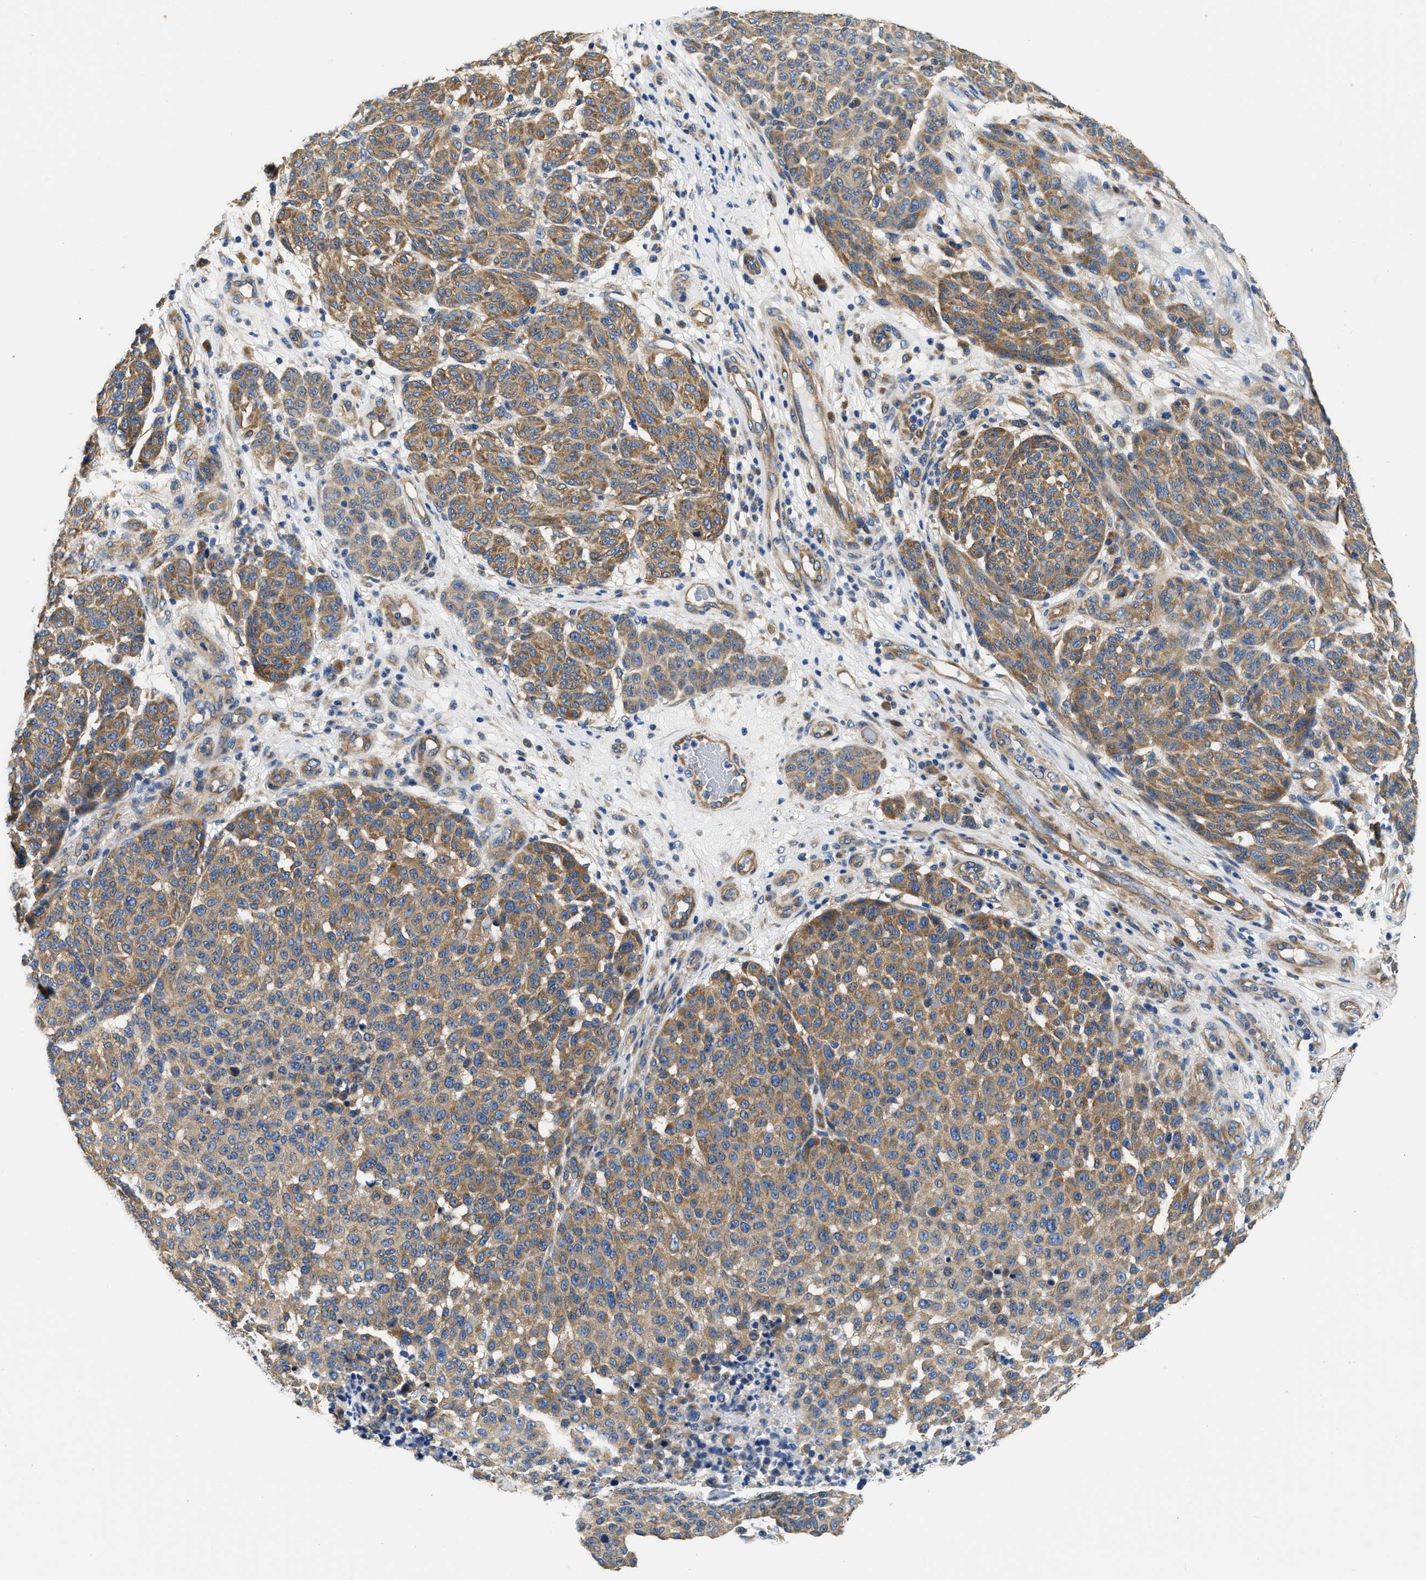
{"staining": {"intensity": "moderate", "quantity": ">75%", "location": "cytoplasmic/membranous"}, "tissue": "melanoma", "cell_type": "Tumor cells", "image_type": "cancer", "snomed": [{"axis": "morphology", "description": "Malignant melanoma, NOS"}, {"axis": "topography", "description": "Skin"}], "caption": "The immunohistochemical stain shows moderate cytoplasmic/membranous positivity in tumor cells of malignant melanoma tissue. (Stains: DAB in brown, nuclei in blue, Microscopy: brightfield microscopy at high magnification).", "gene": "CSDE1", "patient": {"sex": "male", "age": 59}}